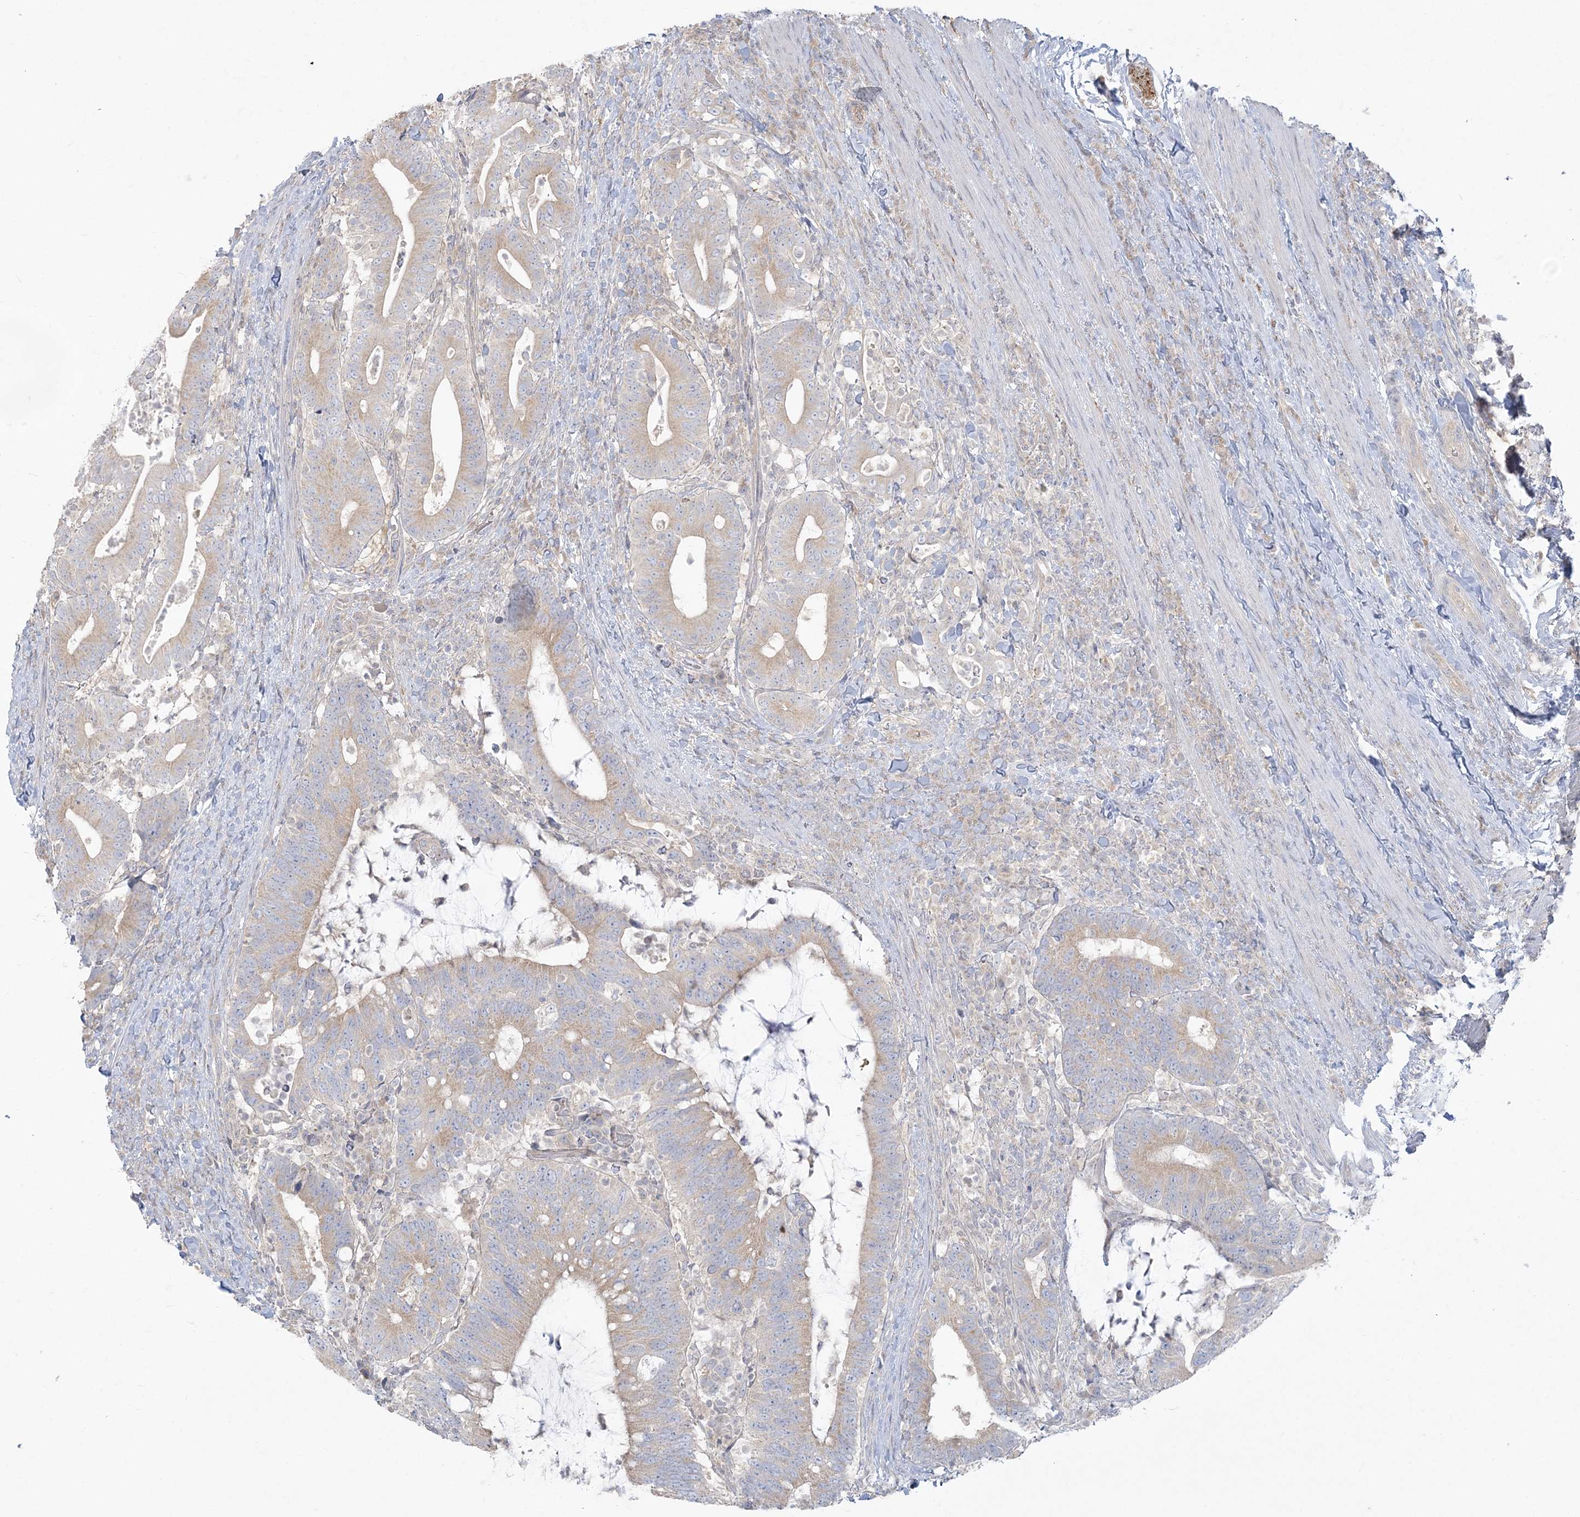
{"staining": {"intensity": "weak", "quantity": "25%-75%", "location": "cytoplasmic/membranous"}, "tissue": "colorectal cancer", "cell_type": "Tumor cells", "image_type": "cancer", "snomed": [{"axis": "morphology", "description": "Adenocarcinoma, NOS"}, {"axis": "topography", "description": "Colon"}], "caption": "The image demonstrates a brown stain indicating the presence of a protein in the cytoplasmic/membranous of tumor cells in colorectal adenocarcinoma.", "gene": "ZC3H6", "patient": {"sex": "female", "age": 66}}